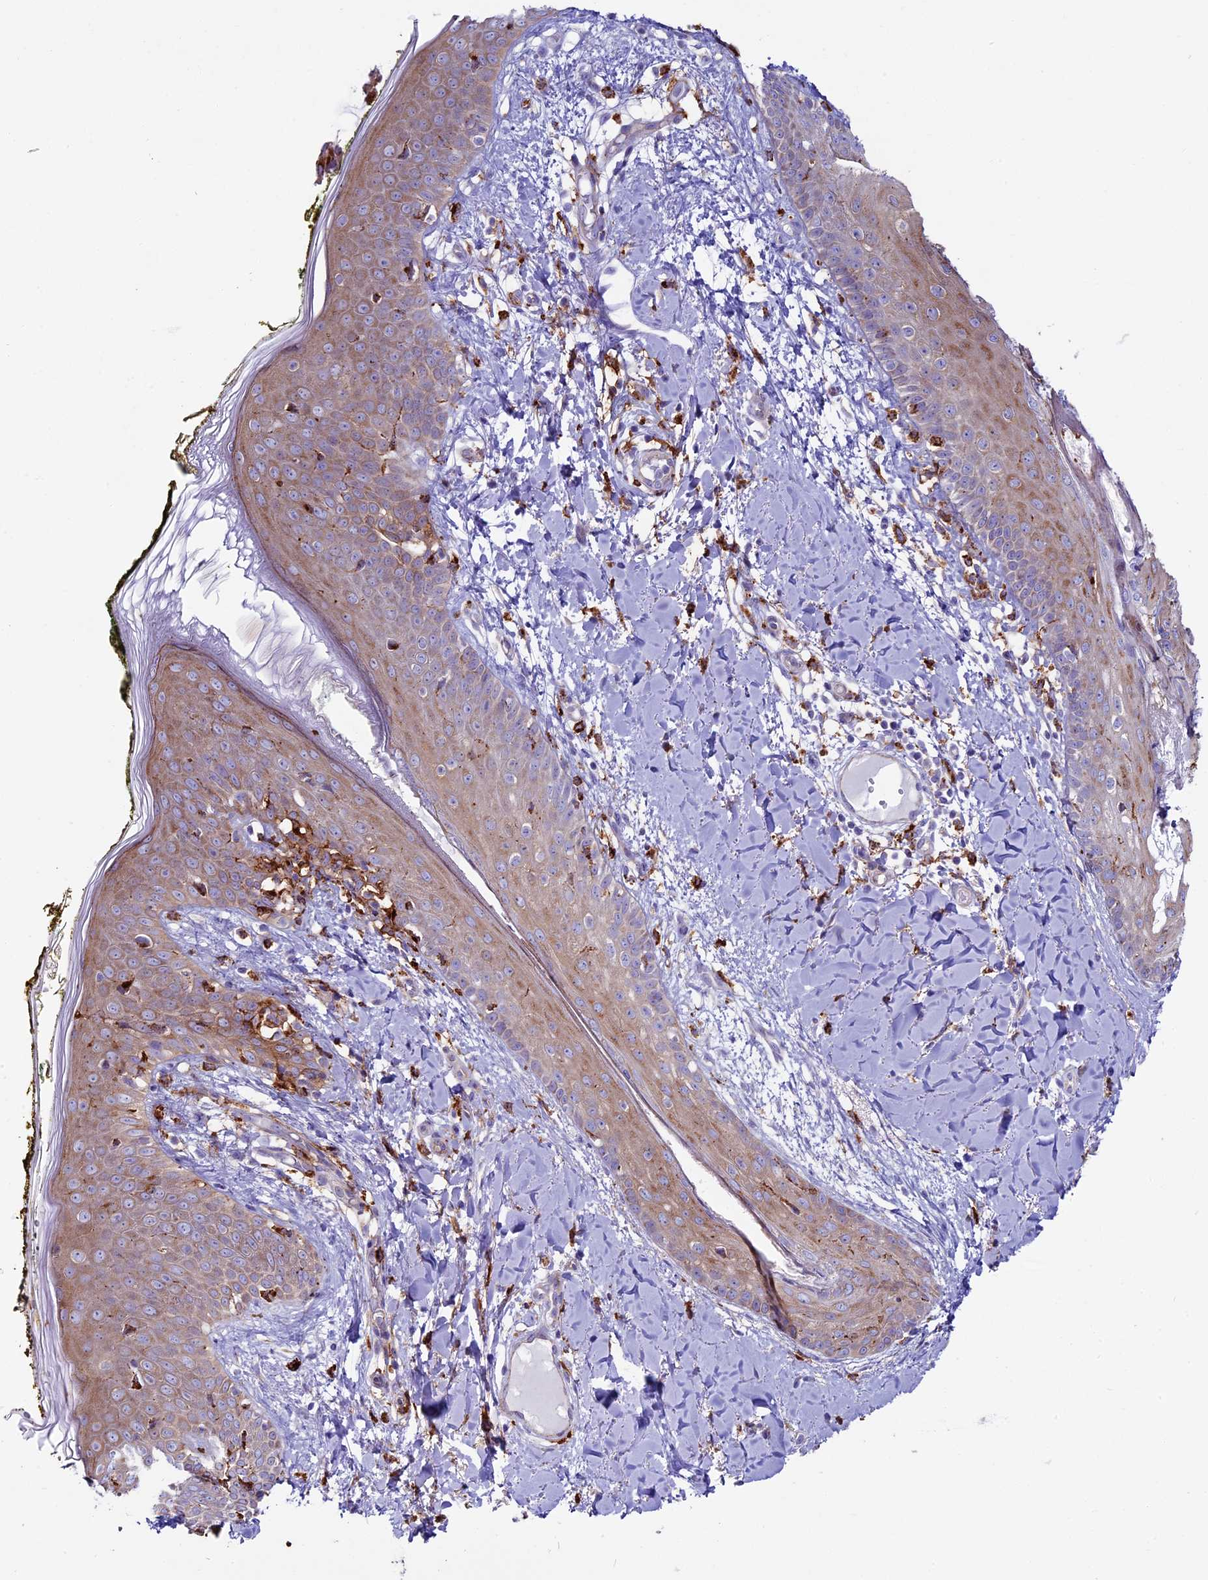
{"staining": {"intensity": "negative", "quantity": "none", "location": "none"}, "tissue": "skin", "cell_type": "Fibroblasts", "image_type": "normal", "snomed": [{"axis": "morphology", "description": "Normal tissue, NOS"}, {"axis": "topography", "description": "Skin"}], "caption": "Immunohistochemical staining of normal human skin displays no significant staining in fibroblasts. (Brightfield microscopy of DAB immunohistochemistry (IHC) at high magnification).", "gene": "IL20RA", "patient": {"sex": "female", "age": 34}}